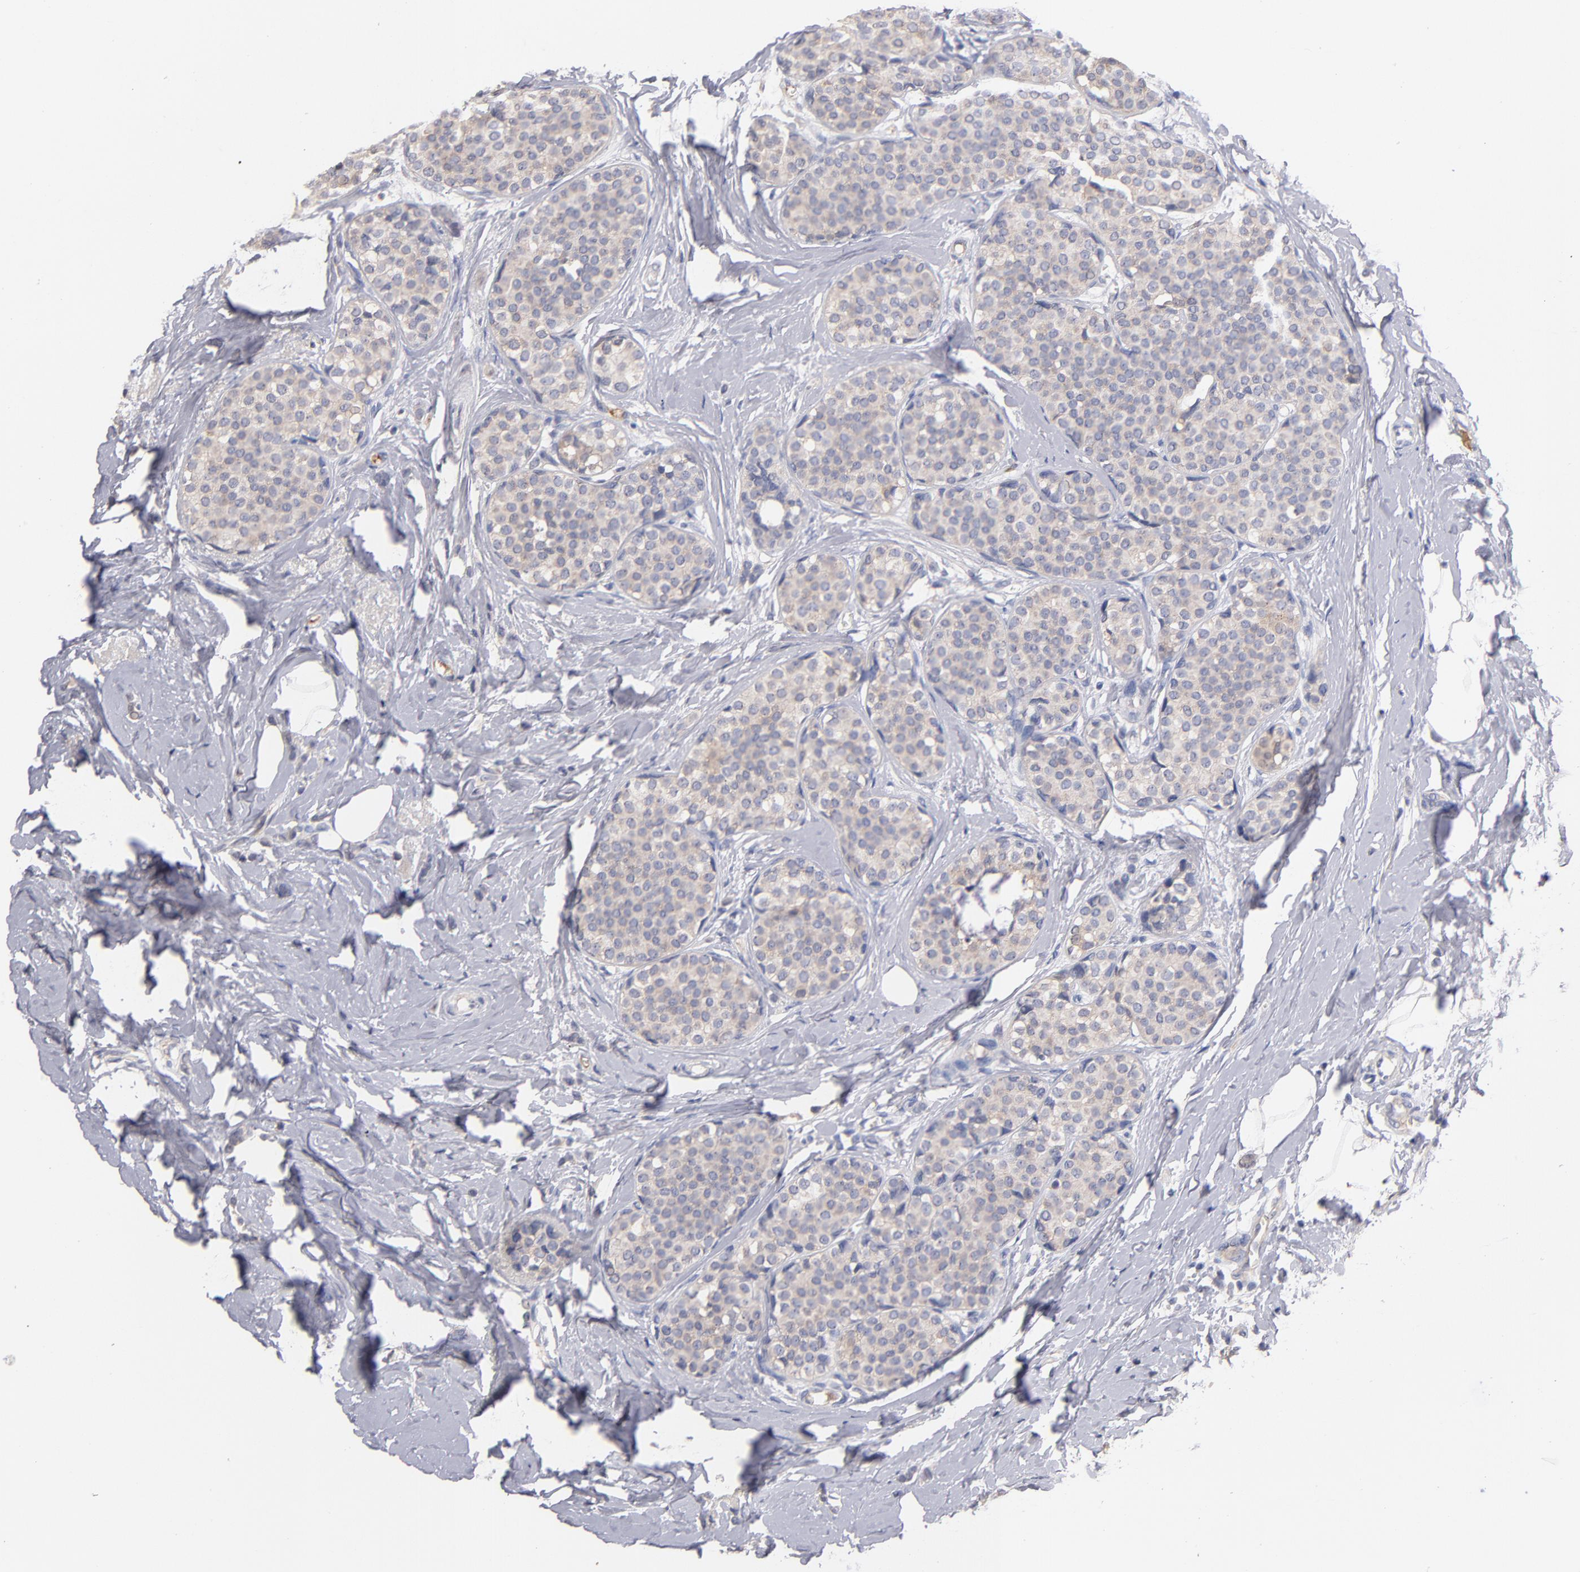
{"staining": {"intensity": "weak", "quantity": "25%-75%", "location": "cytoplasmic/membranous"}, "tissue": "breast cancer", "cell_type": "Tumor cells", "image_type": "cancer", "snomed": [{"axis": "morphology", "description": "Lobular carcinoma"}, {"axis": "topography", "description": "Breast"}], "caption": "A micrograph of human breast cancer (lobular carcinoma) stained for a protein displays weak cytoplasmic/membranous brown staining in tumor cells. (DAB (3,3'-diaminobenzidine) IHC, brown staining for protein, blue staining for nuclei).", "gene": "DACT1", "patient": {"sex": "female", "age": 64}}